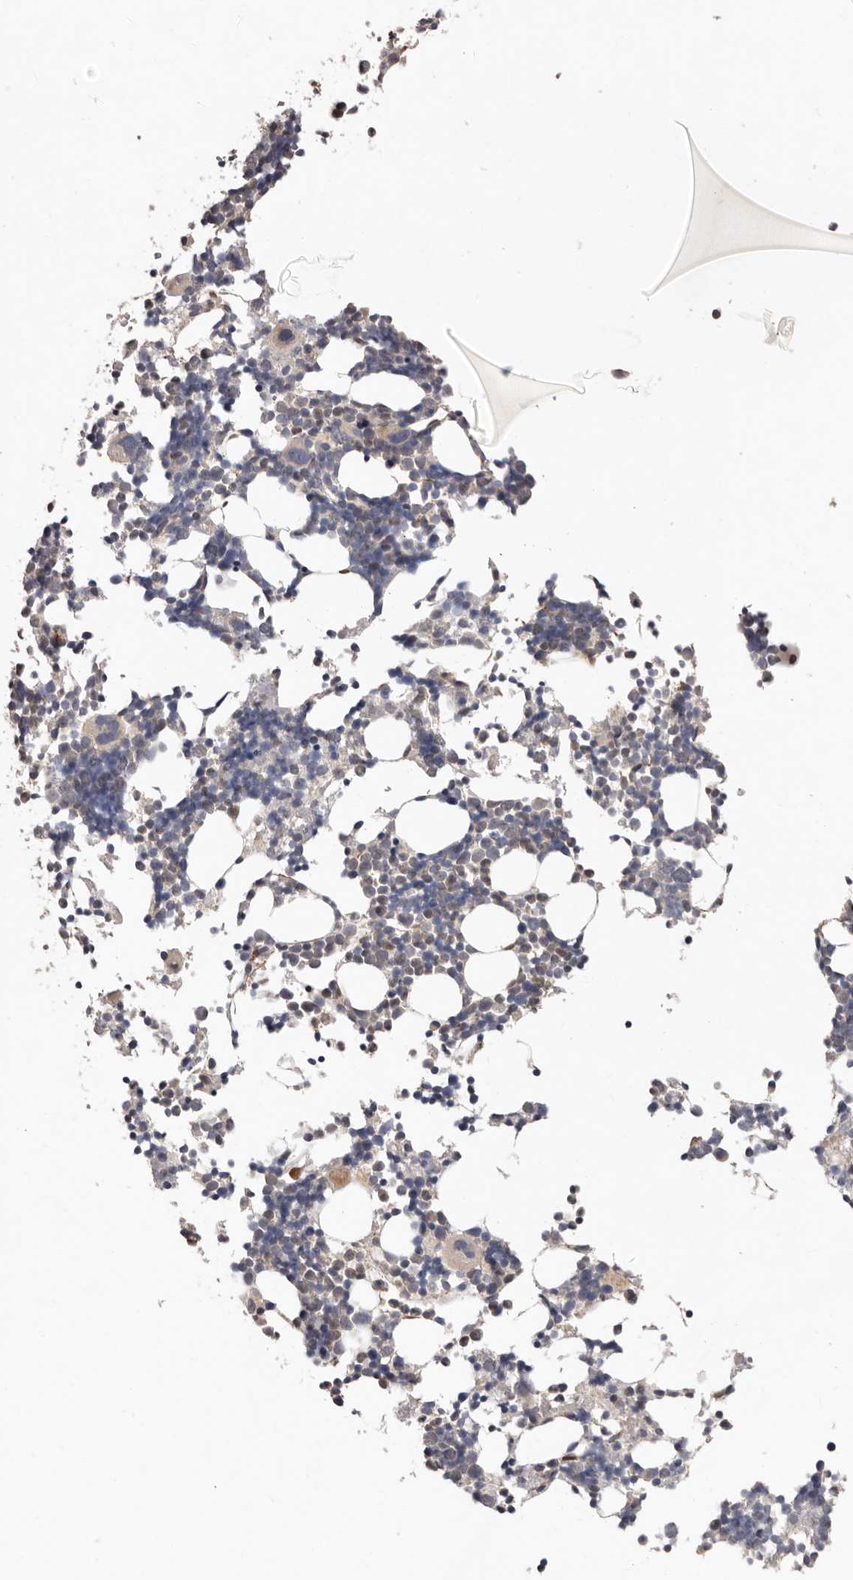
{"staining": {"intensity": "moderate", "quantity": "<25%", "location": "cytoplasmic/membranous"}, "tissue": "bone marrow", "cell_type": "Hematopoietic cells", "image_type": "normal", "snomed": [{"axis": "morphology", "description": "Normal tissue, NOS"}, {"axis": "morphology", "description": "Inflammation, NOS"}, {"axis": "topography", "description": "Bone marrow"}], "caption": "Bone marrow stained with immunohistochemistry (IHC) exhibits moderate cytoplasmic/membranous staining in about <25% of hematopoietic cells.", "gene": "SULT1E1", "patient": {"sex": "male", "age": 21}}